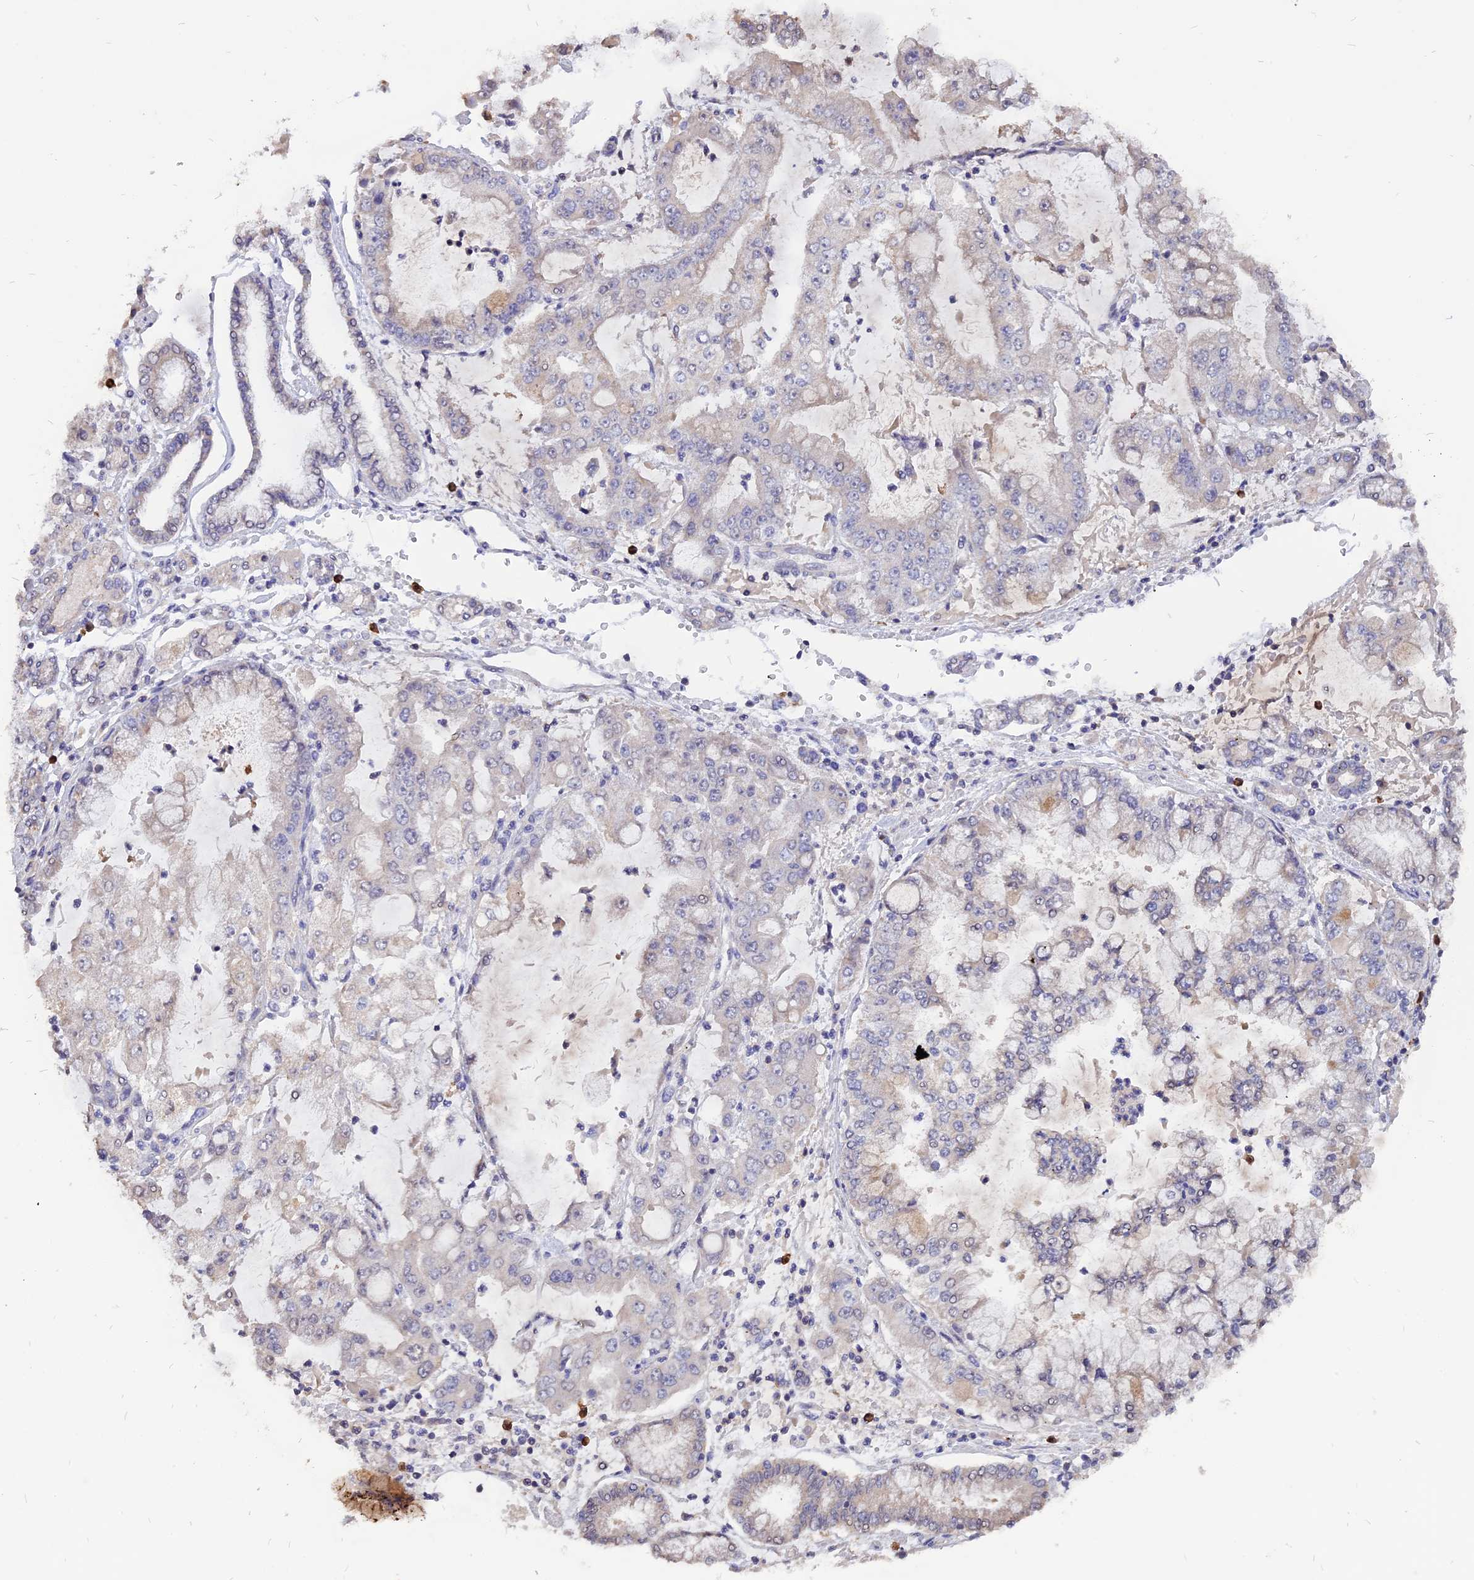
{"staining": {"intensity": "negative", "quantity": "none", "location": "none"}, "tissue": "stomach cancer", "cell_type": "Tumor cells", "image_type": "cancer", "snomed": [{"axis": "morphology", "description": "Adenocarcinoma, NOS"}, {"axis": "topography", "description": "Stomach"}], "caption": "Immunohistochemistry histopathology image of neoplastic tissue: human adenocarcinoma (stomach) stained with DAB shows no significant protein staining in tumor cells.", "gene": "CARMIL2", "patient": {"sex": "male", "age": 76}}